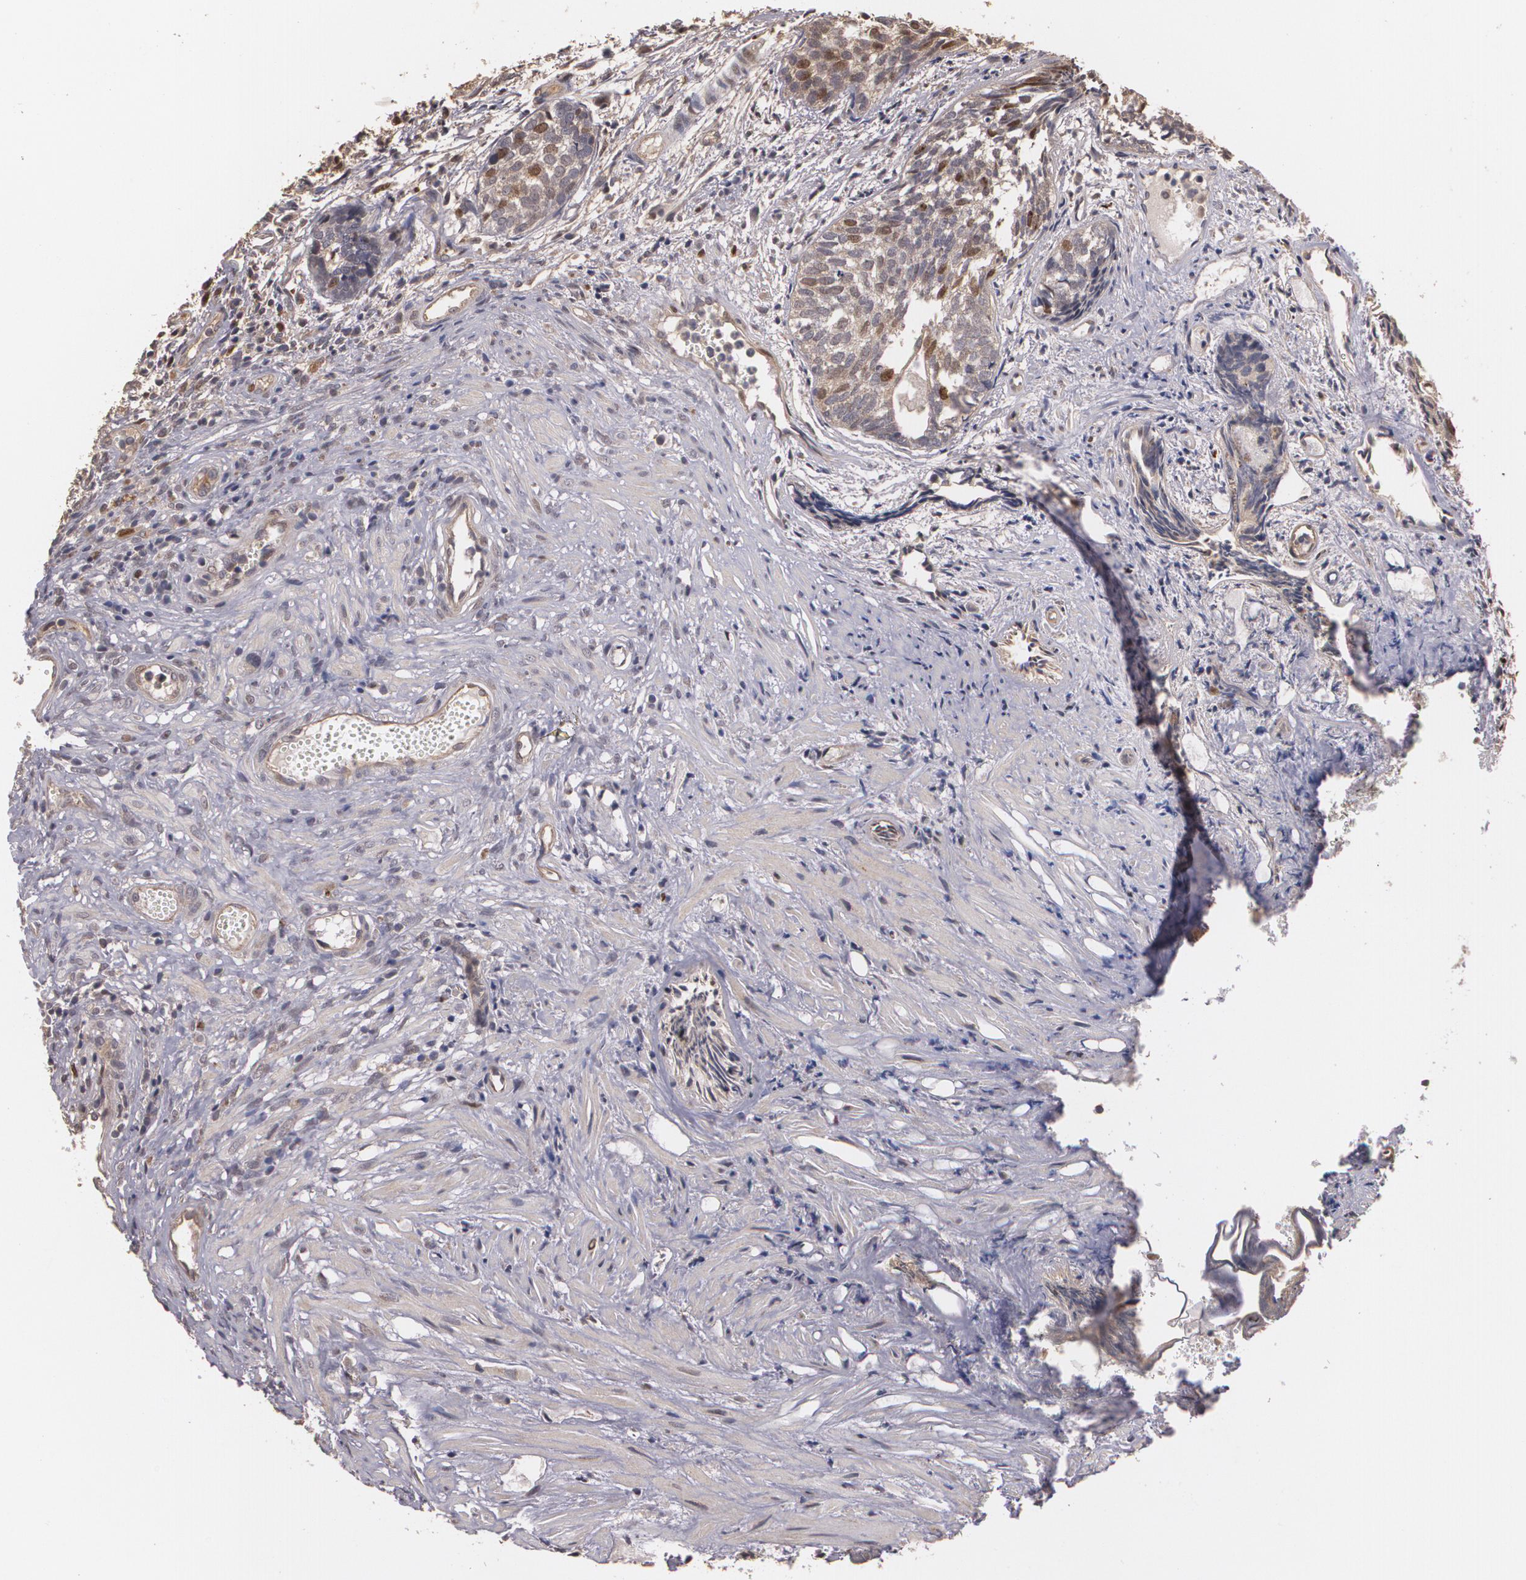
{"staining": {"intensity": "moderate", "quantity": "25%-75%", "location": "cytoplasmic/membranous,nuclear"}, "tissue": "urothelial cancer", "cell_type": "Tumor cells", "image_type": "cancer", "snomed": [{"axis": "morphology", "description": "Urothelial carcinoma, Low grade"}, {"axis": "topography", "description": "Urinary bladder"}], "caption": "IHC of low-grade urothelial carcinoma displays medium levels of moderate cytoplasmic/membranous and nuclear positivity in about 25%-75% of tumor cells.", "gene": "BRCA1", "patient": {"sex": "male", "age": 84}}